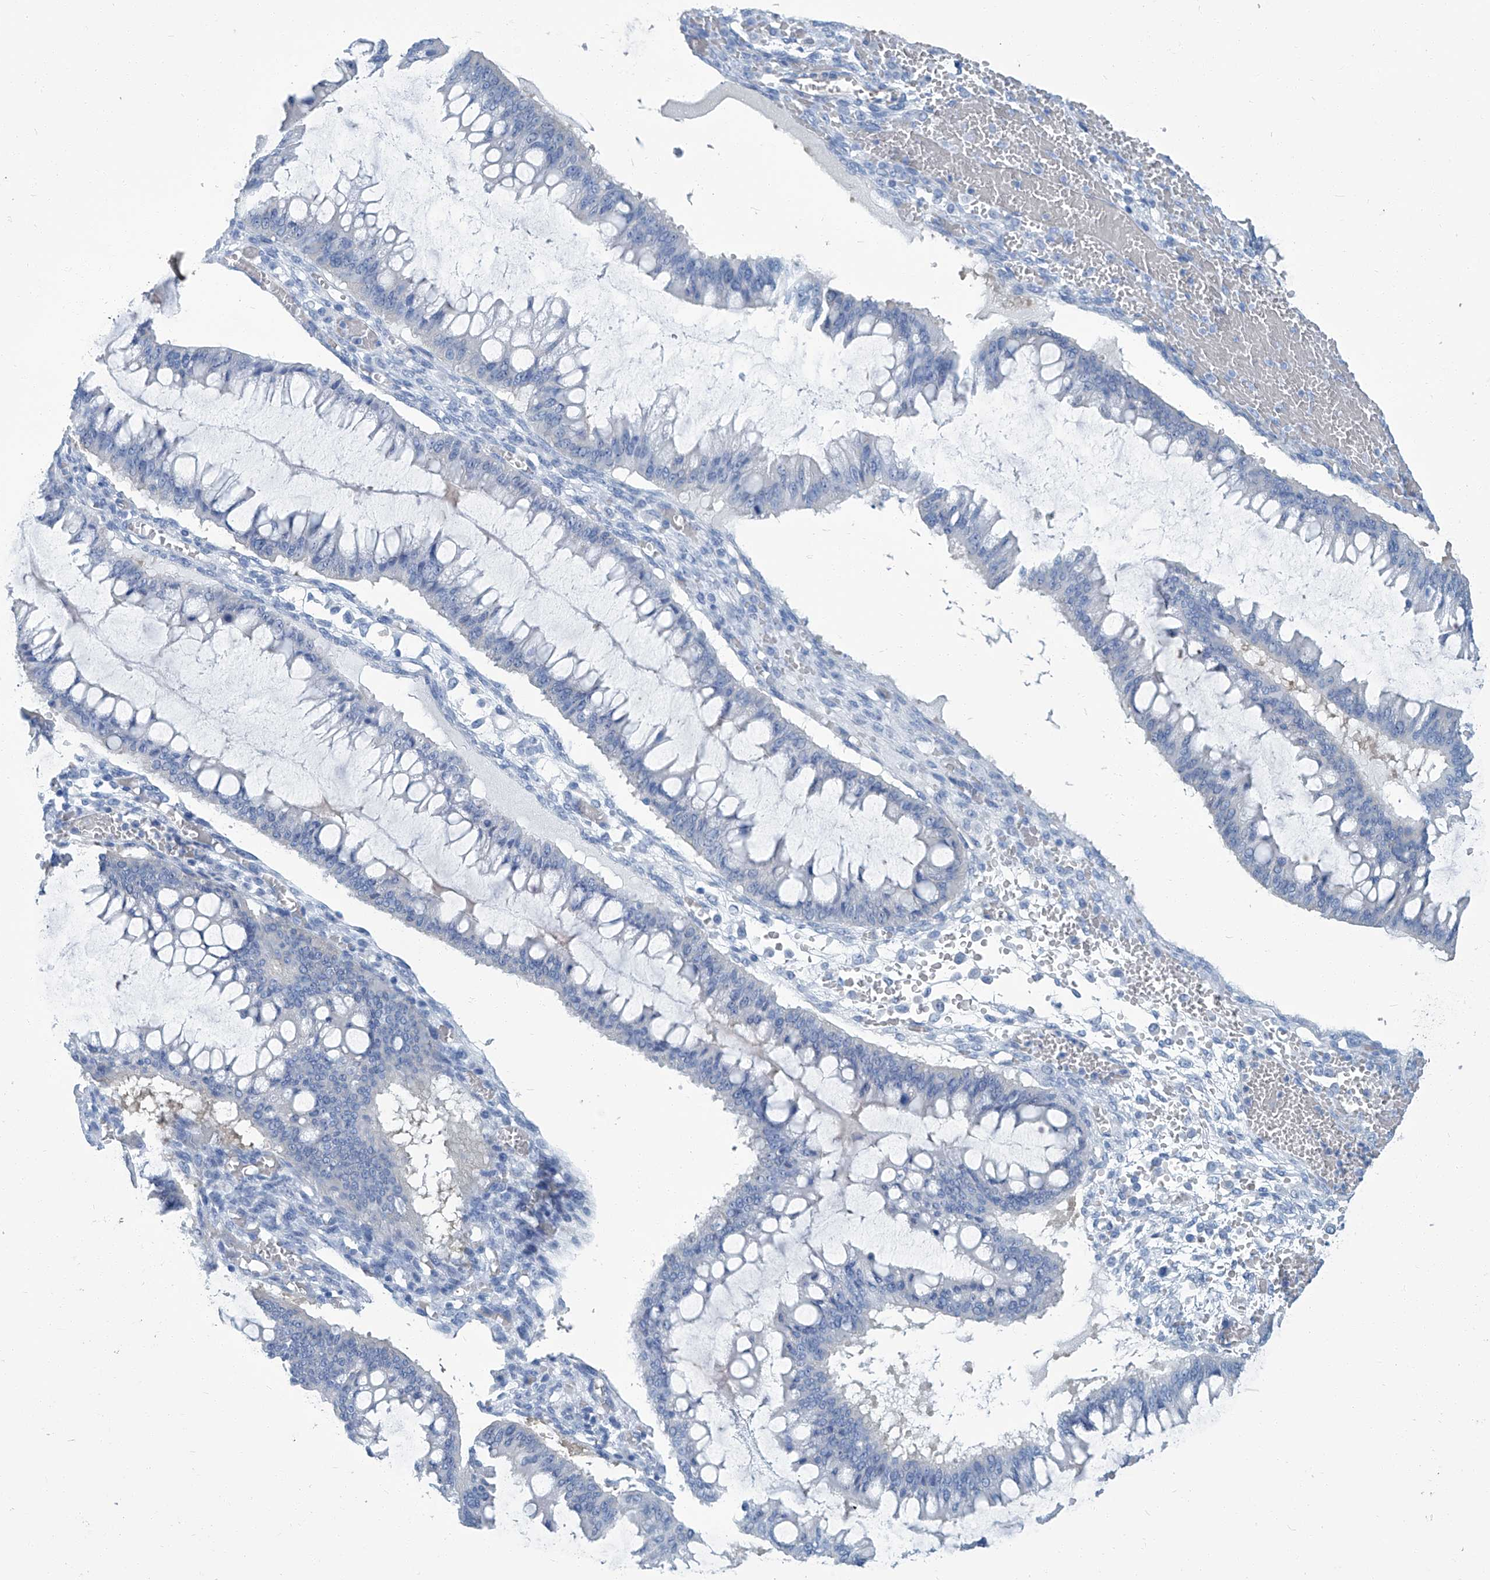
{"staining": {"intensity": "negative", "quantity": "none", "location": "none"}, "tissue": "ovarian cancer", "cell_type": "Tumor cells", "image_type": "cancer", "snomed": [{"axis": "morphology", "description": "Cystadenocarcinoma, mucinous, NOS"}, {"axis": "topography", "description": "Ovary"}], "caption": "Ovarian cancer was stained to show a protein in brown. There is no significant expression in tumor cells.", "gene": "PFKL", "patient": {"sex": "female", "age": 73}}